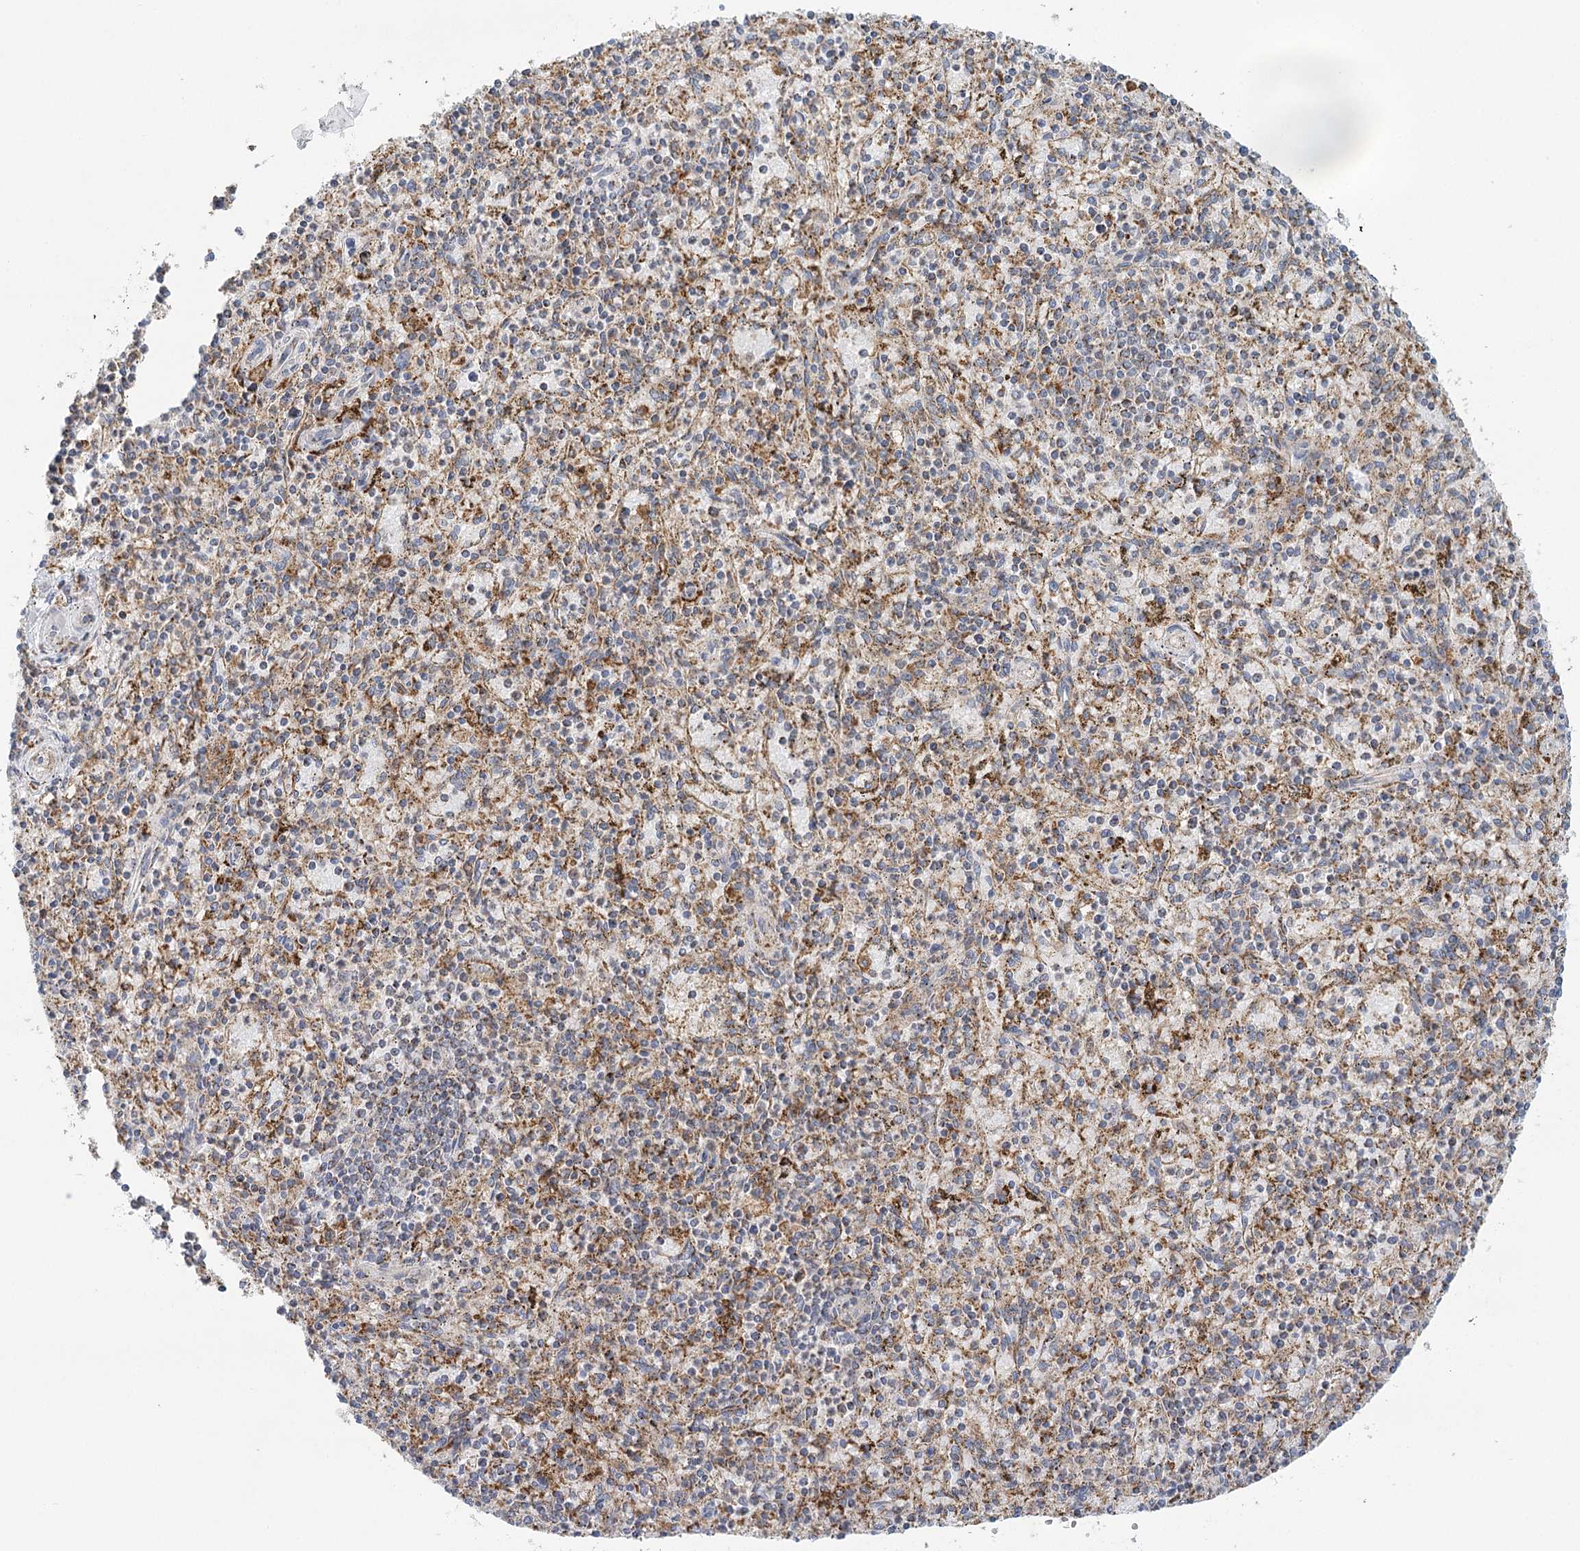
{"staining": {"intensity": "strong", "quantity": "<25%", "location": "cytoplasmic/membranous"}, "tissue": "spleen", "cell_type": "Cells in red pulp", "image_type": "normal", "snomed": [{"axis": "morphology", "description": "Normal tissue, NOS"}, {"axis": "topography", "description": "Spleen"}], "caption": "Protein expression analysis of benign spleen reveals strong cytoplasmic/membranous expression in approximately <25% of cells in red pulp. The protein is shown in brown color, while the nuclei are stained blue.", "gene": "TAS1R1", "patient": {"sex": "male", "age": 72}}